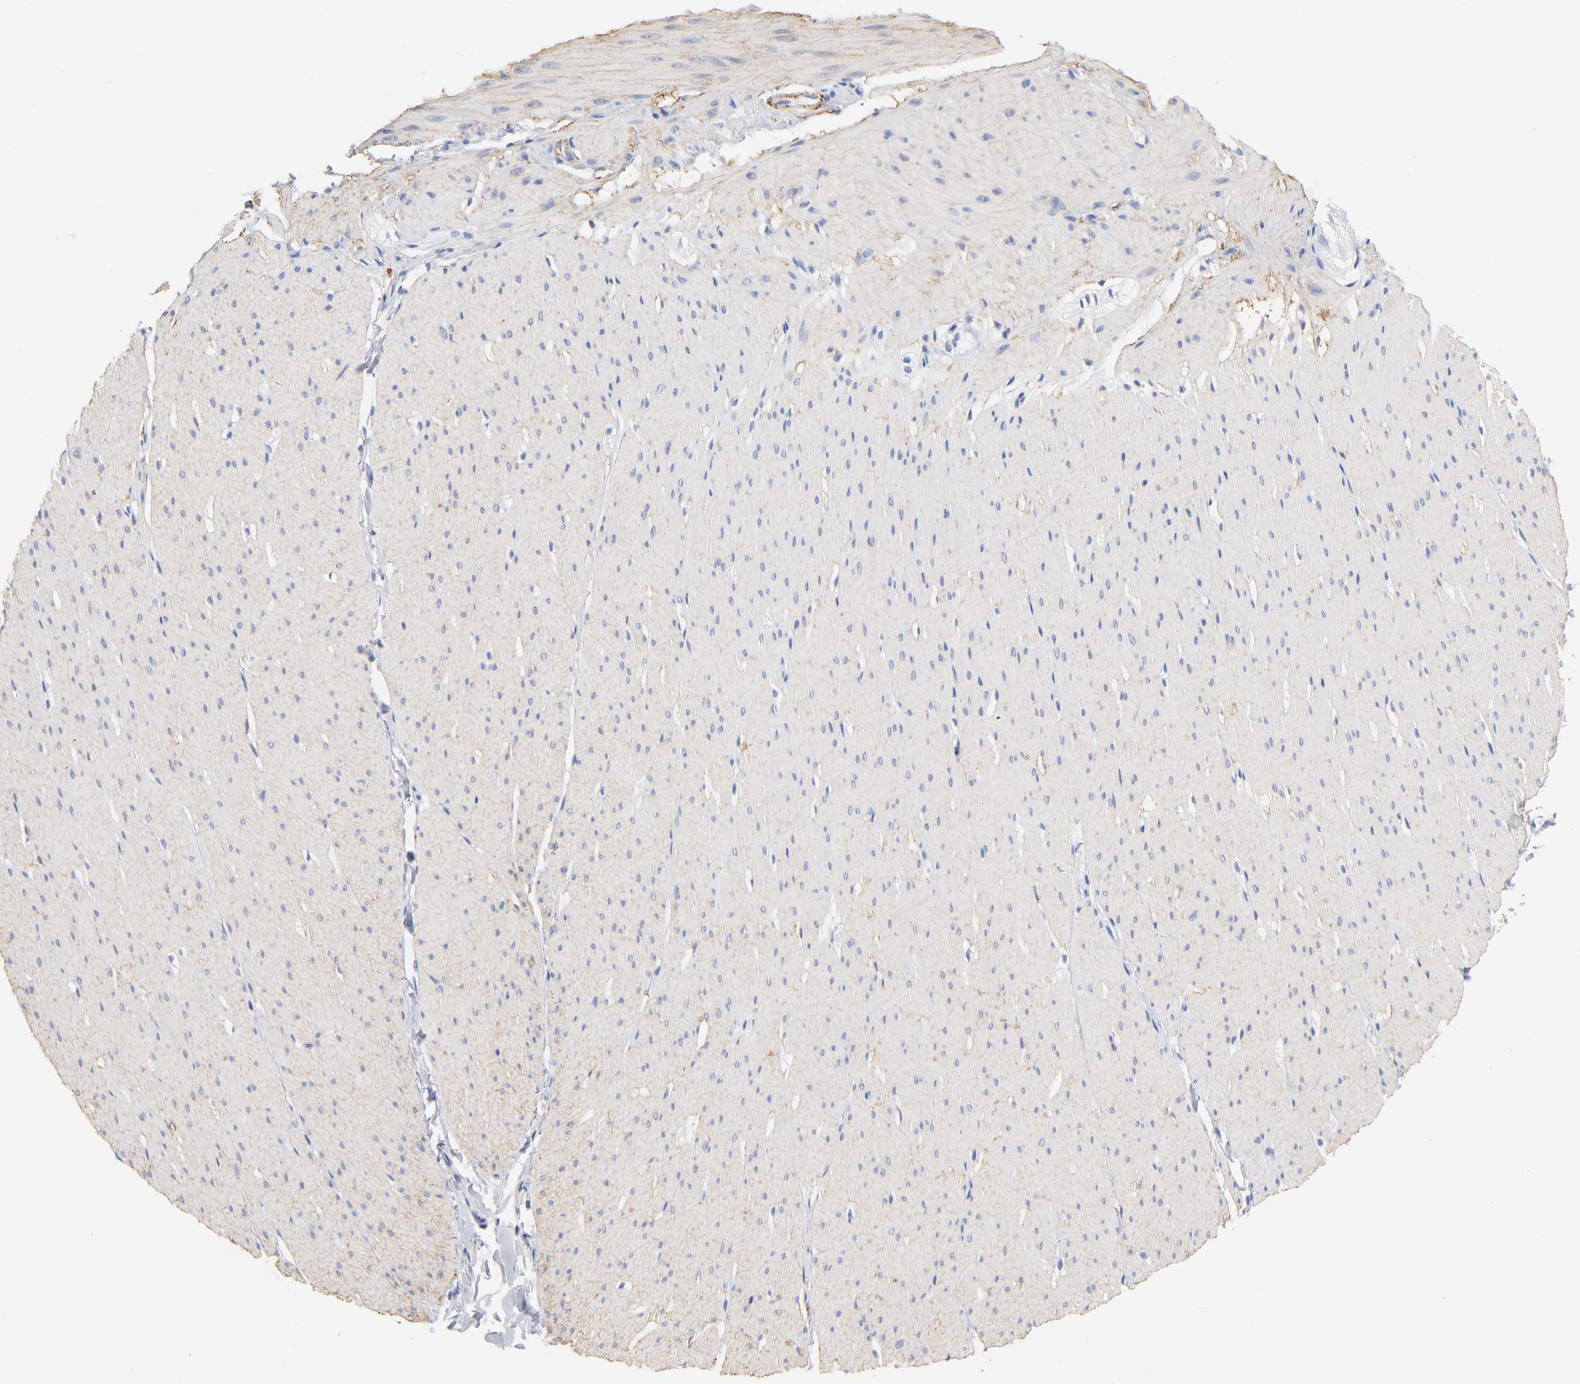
{"staining": {"intensity": "weak", "quantity": "<25%", "location": "cytoplasmic/membranous"}, "tissue": "smooth muscle", "cell_type": "Smooth muscle cells", "image_type": "normal", "snomed": [{"axis": "morphology", "description": "Normal tissue, NOS"}, {"axis": "topography", "description": "Smooth muscle"}, {"axis": "topography", "description": "Colon"}], "caption": "Immunohistochemistry of normal smooth muscle exhibits no expression in smooth muscle cells. (Immunohistochemistry (ihc), brightfield microscopy, high magnification).", "gene": "AGTR1", "patient": {"sex": "male", "age": 67}}